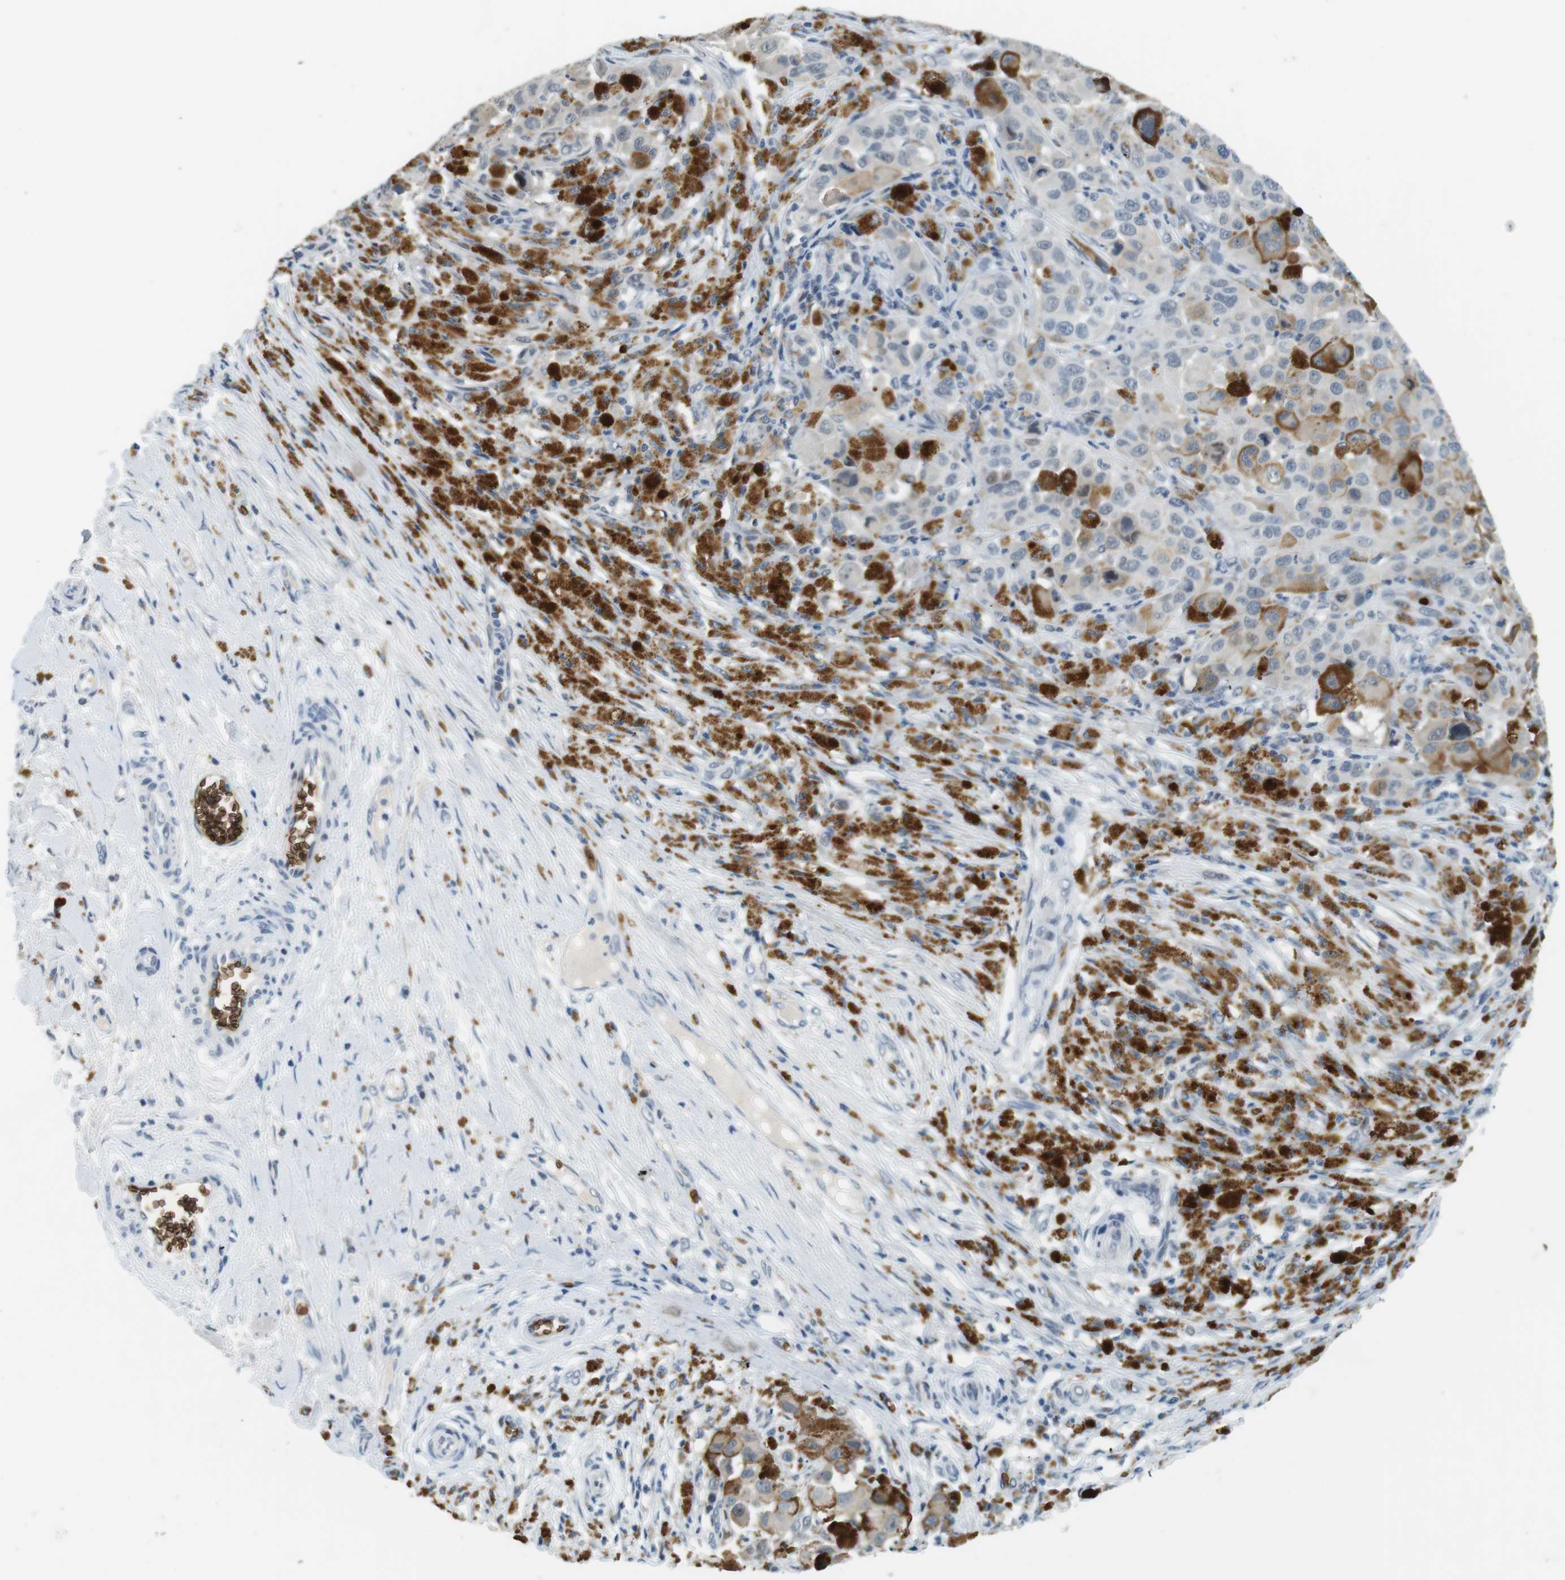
{"staining": {"intensity": "negative", "quantity": "none", "location": "none"}, "tissue": "melanoma", "cell_type": "Tumor cells", "image_type": "cancer", "snomed": [{"axis": "morphology", "description": "Malignant melanoma, NOS"}, {"axis": "topography", "description": "Skin"}], "caption": "An IHC image of melanoma is shown. There is no staining in tumor cells of melanoma. Nuclei are stained in blue.", "gene": "SLC4A1", "patient": {"sex": "male", "age": 96}}